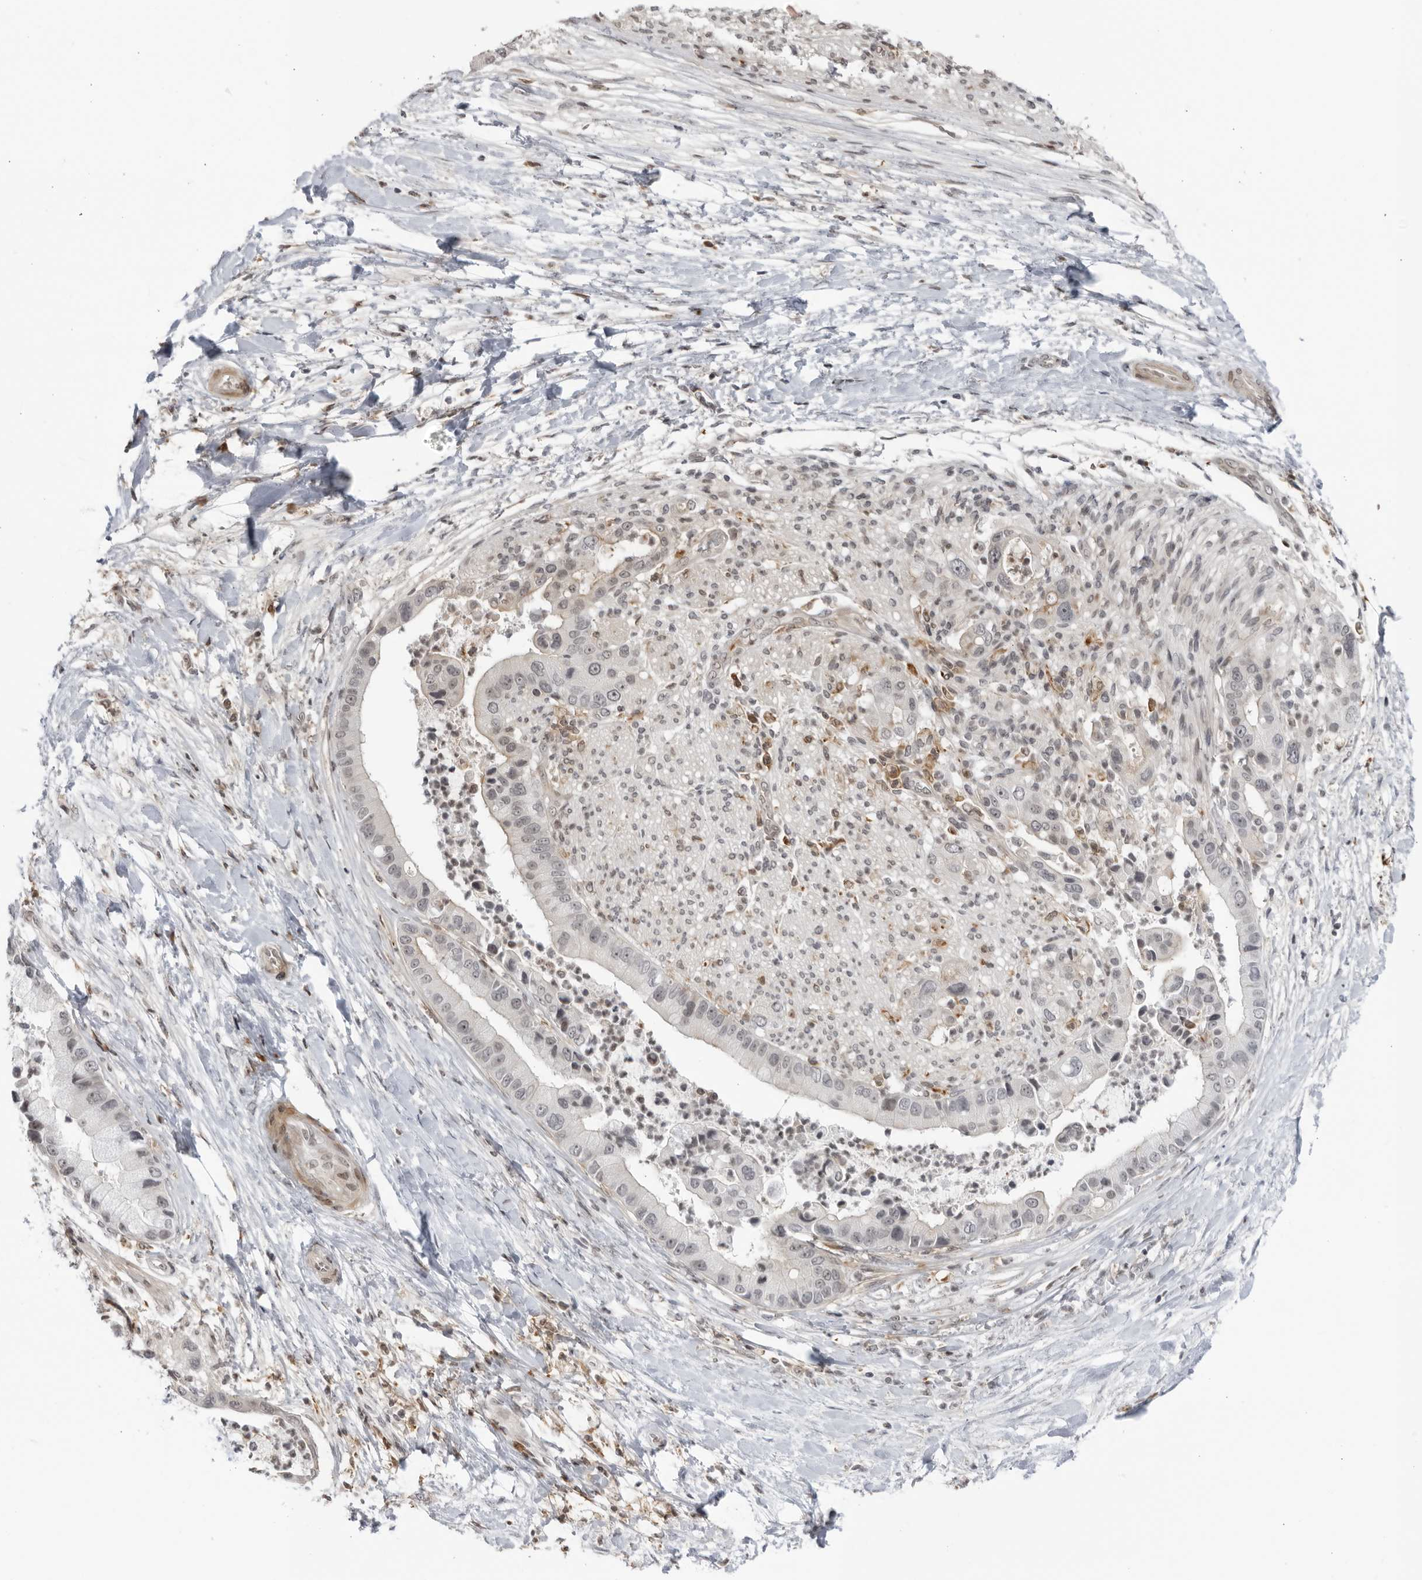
{"staining": {"intensity": "negative", "quantity": "none", "location": "none"}, "tissue": "liver cancer", "cell_type": "Tumor cells", "image_type": "cancer", "snomed": [{"axis": "morphology", "description": "Cholangiocarcinoma"}, {"axis": "topography", "description": "Liver"}], "caption": "Immunohistochemistry (IHC) micrograph of human liver cancer (cholangiocarcinoma) stained for a protein (brown), which demonstrates no staining in tumor cells.", "gene": "DTL", "patient": {"sex": "female", "age": 54}}